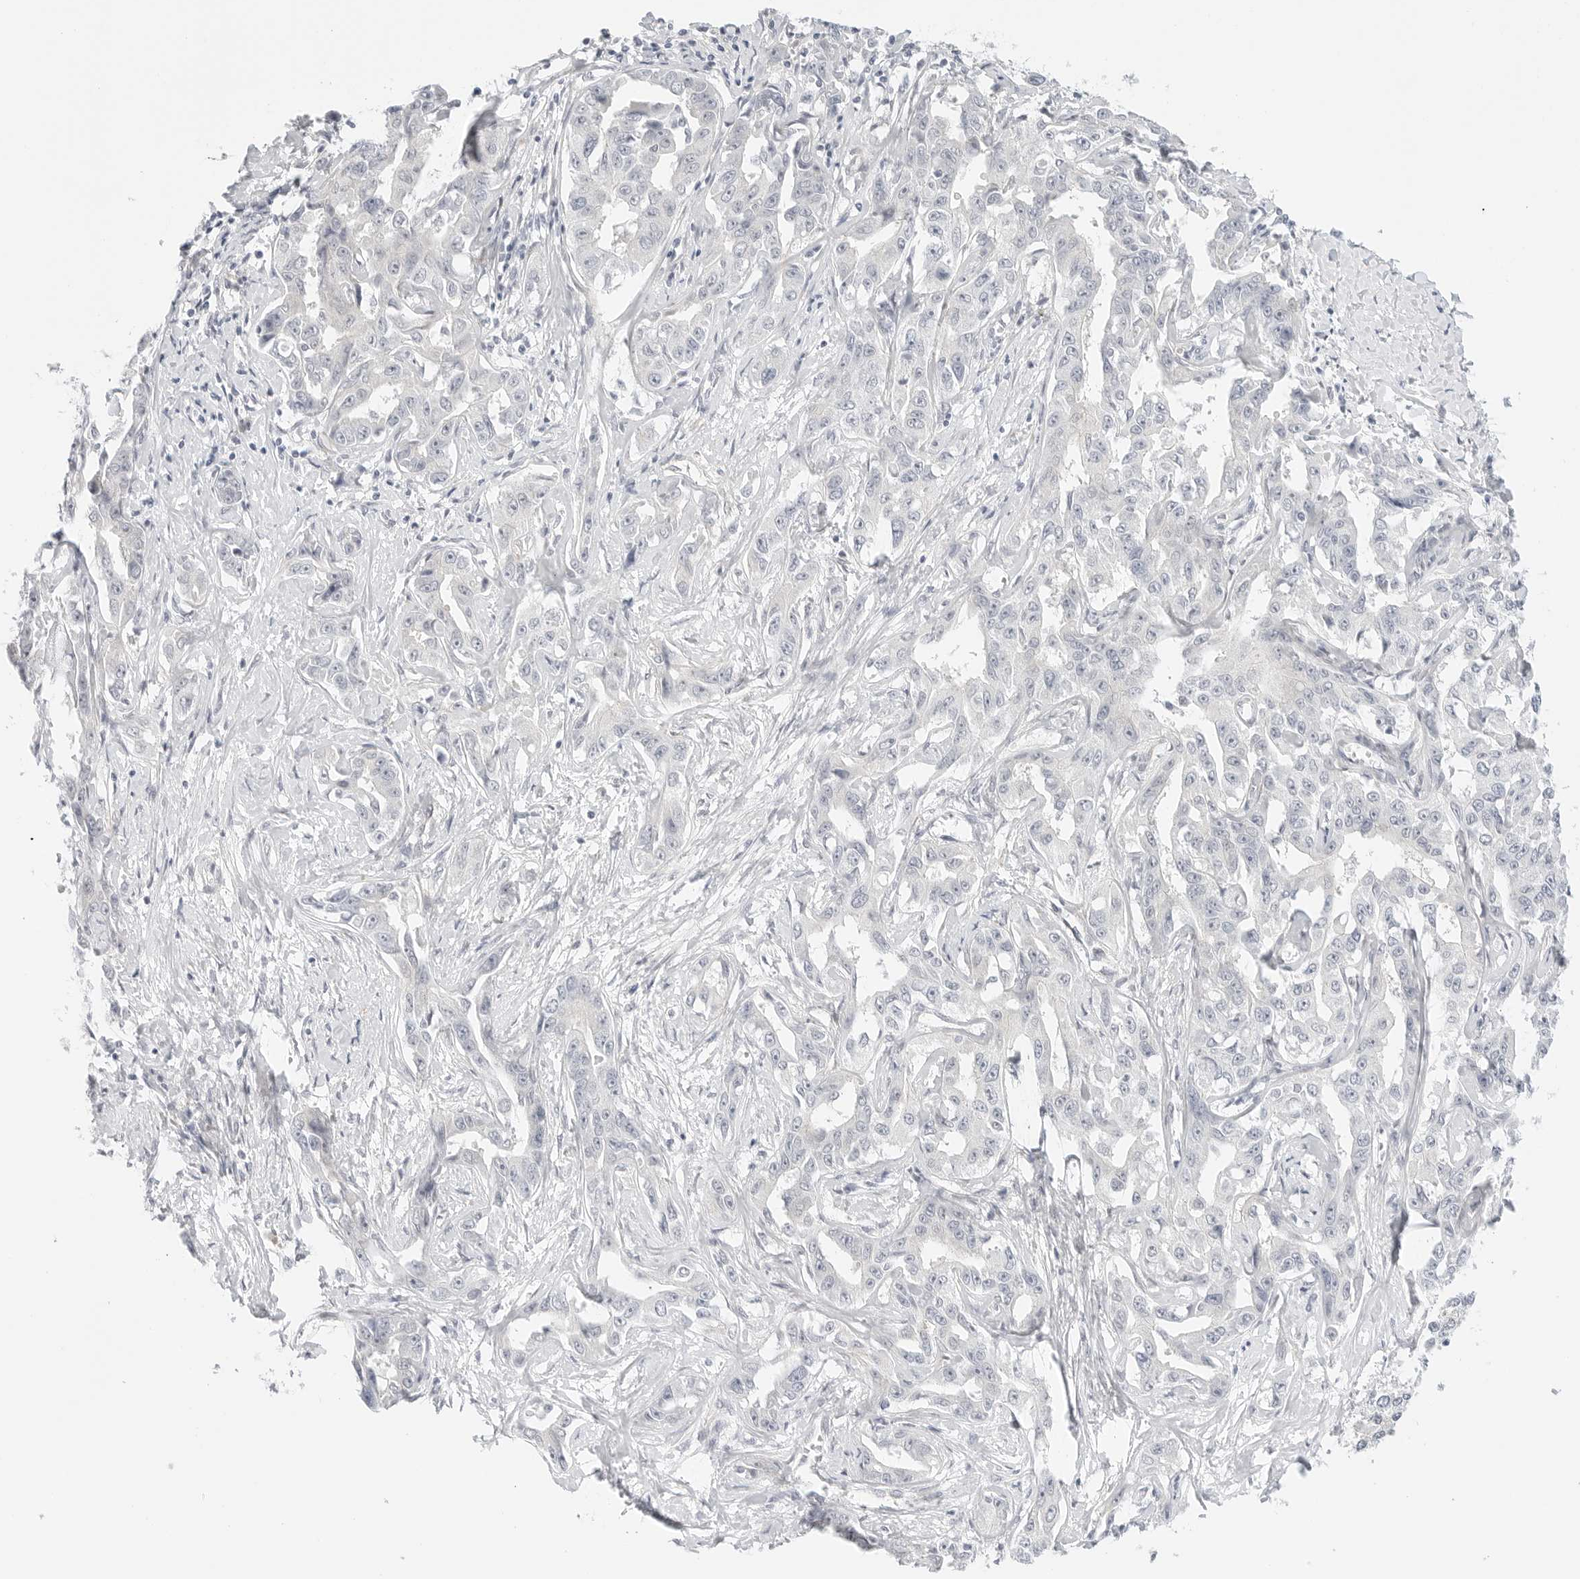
{"staining": {"intensity": "negative", "quantity": "none", "location": "none"}, "tissue": "liver cancer", "cell_type": "Tumor cells", "image_type": "cancer", "snomed": [{"axis": "morphology", "description": "Cholangiocarcinoma"}, {"axis": "topography", "description": "Liver"}], "caption": "Tumor cells show no significant staining in liver cancer (cholangiocarcinoma). (Stains: DAB (3,3'-diaminobenzidine) IHC with hematoxylin counter stain, Microscopy: brightfield microscopy at high magnification).", "gene": "TCP1", "patient": {"sex": "male", "age": 59}}